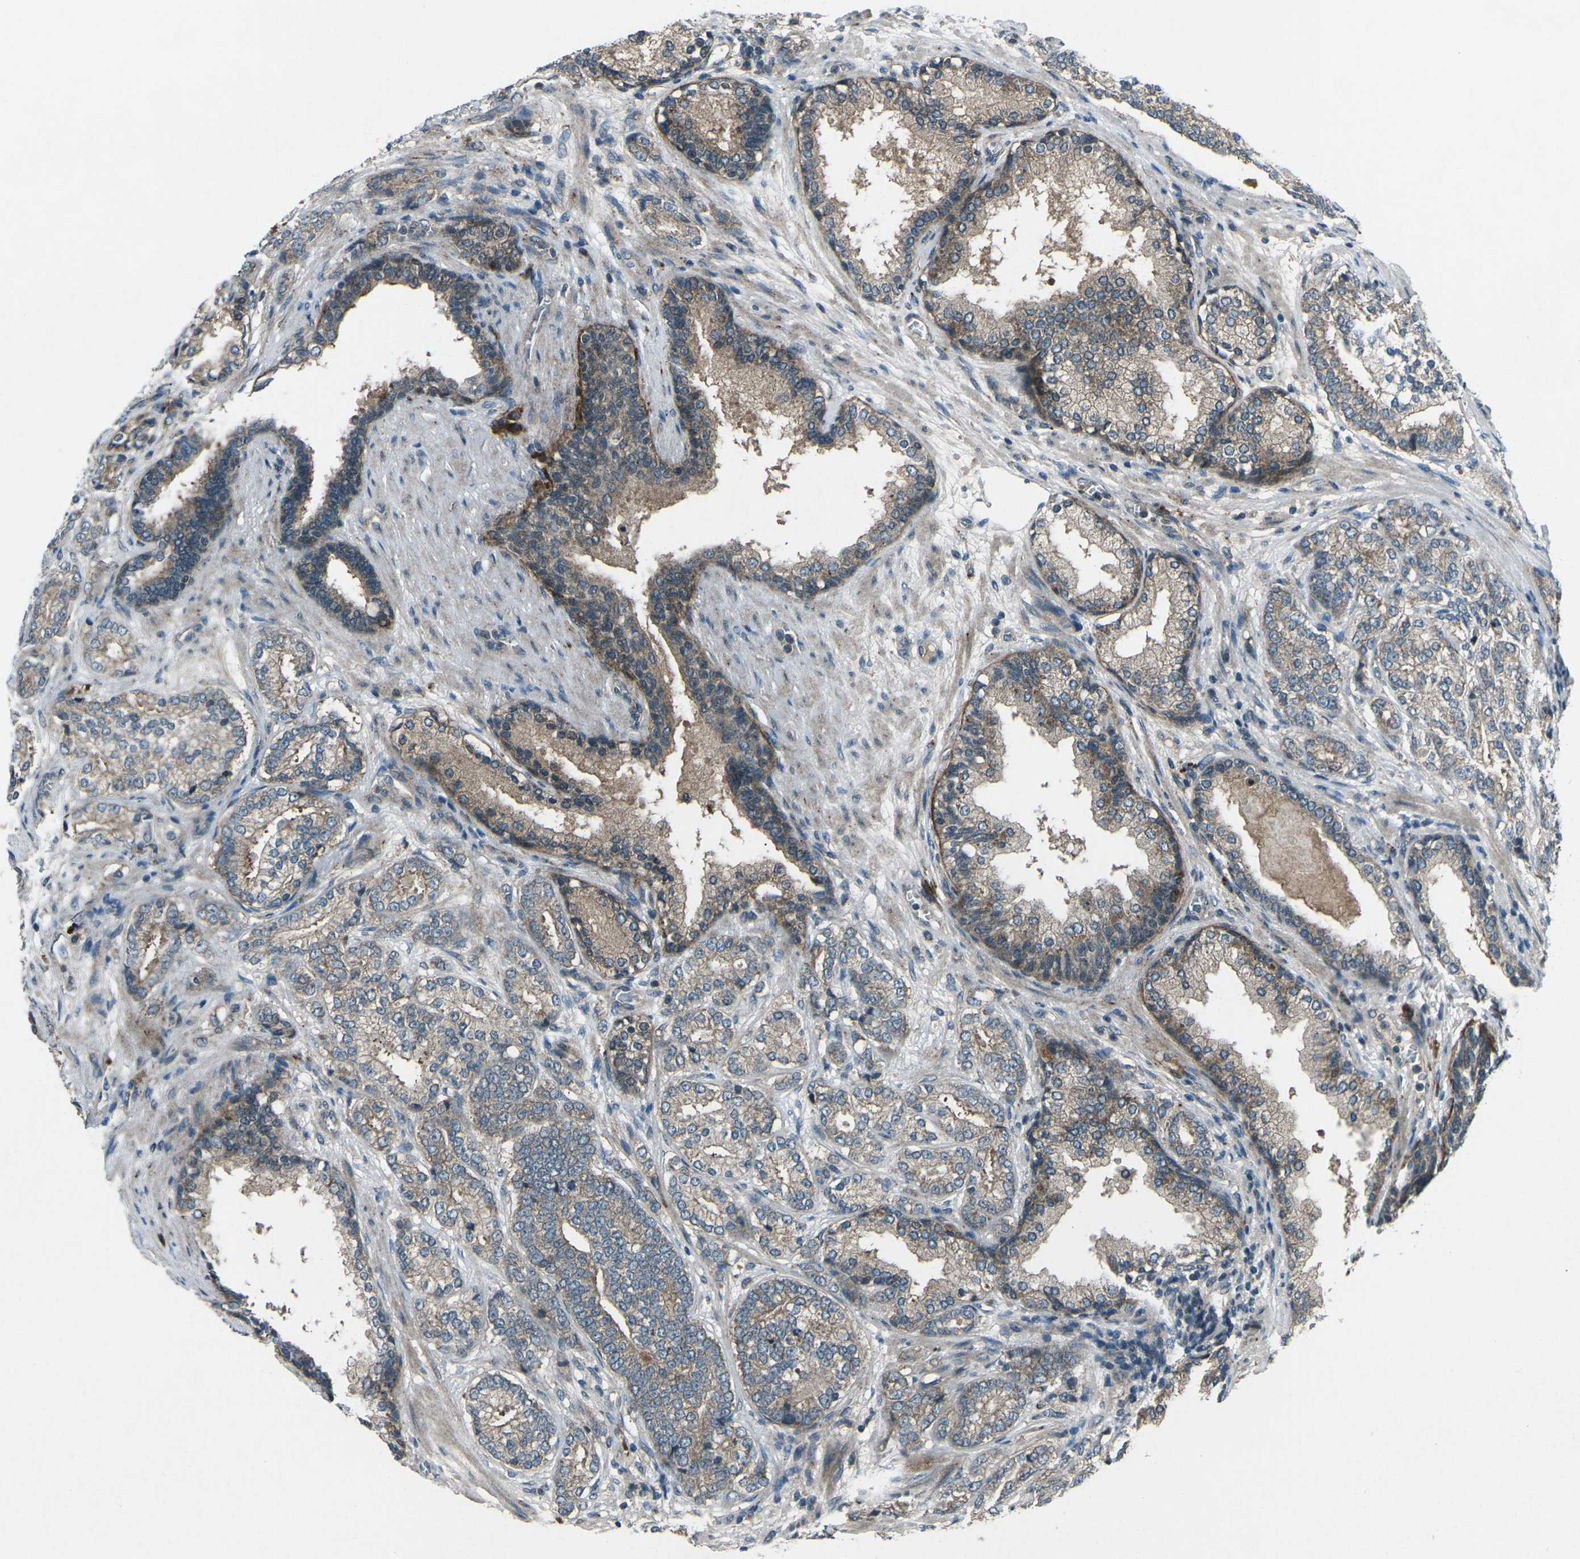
{"staining": {"intensity": "weak", "quantity": ">75%", "location": "cytoplasmic/membranous"}, "tissue": "prostate cancer", "cell_type": "Tumor cells", "image_type": "cancer", "snomed": [{"axis": "morphology", "description": "Adenocarcinoma, High grade"}, {"axis": "topography", "description": "Prostate"}], "caption": "Prostate cancer (high-grade adenocarcinoma) tissue shows weak cytoplasmic/membranous expression in about >75% of tumor cells", "gene": "CDK16", "patient": {"sex": "male", "age": 61}}